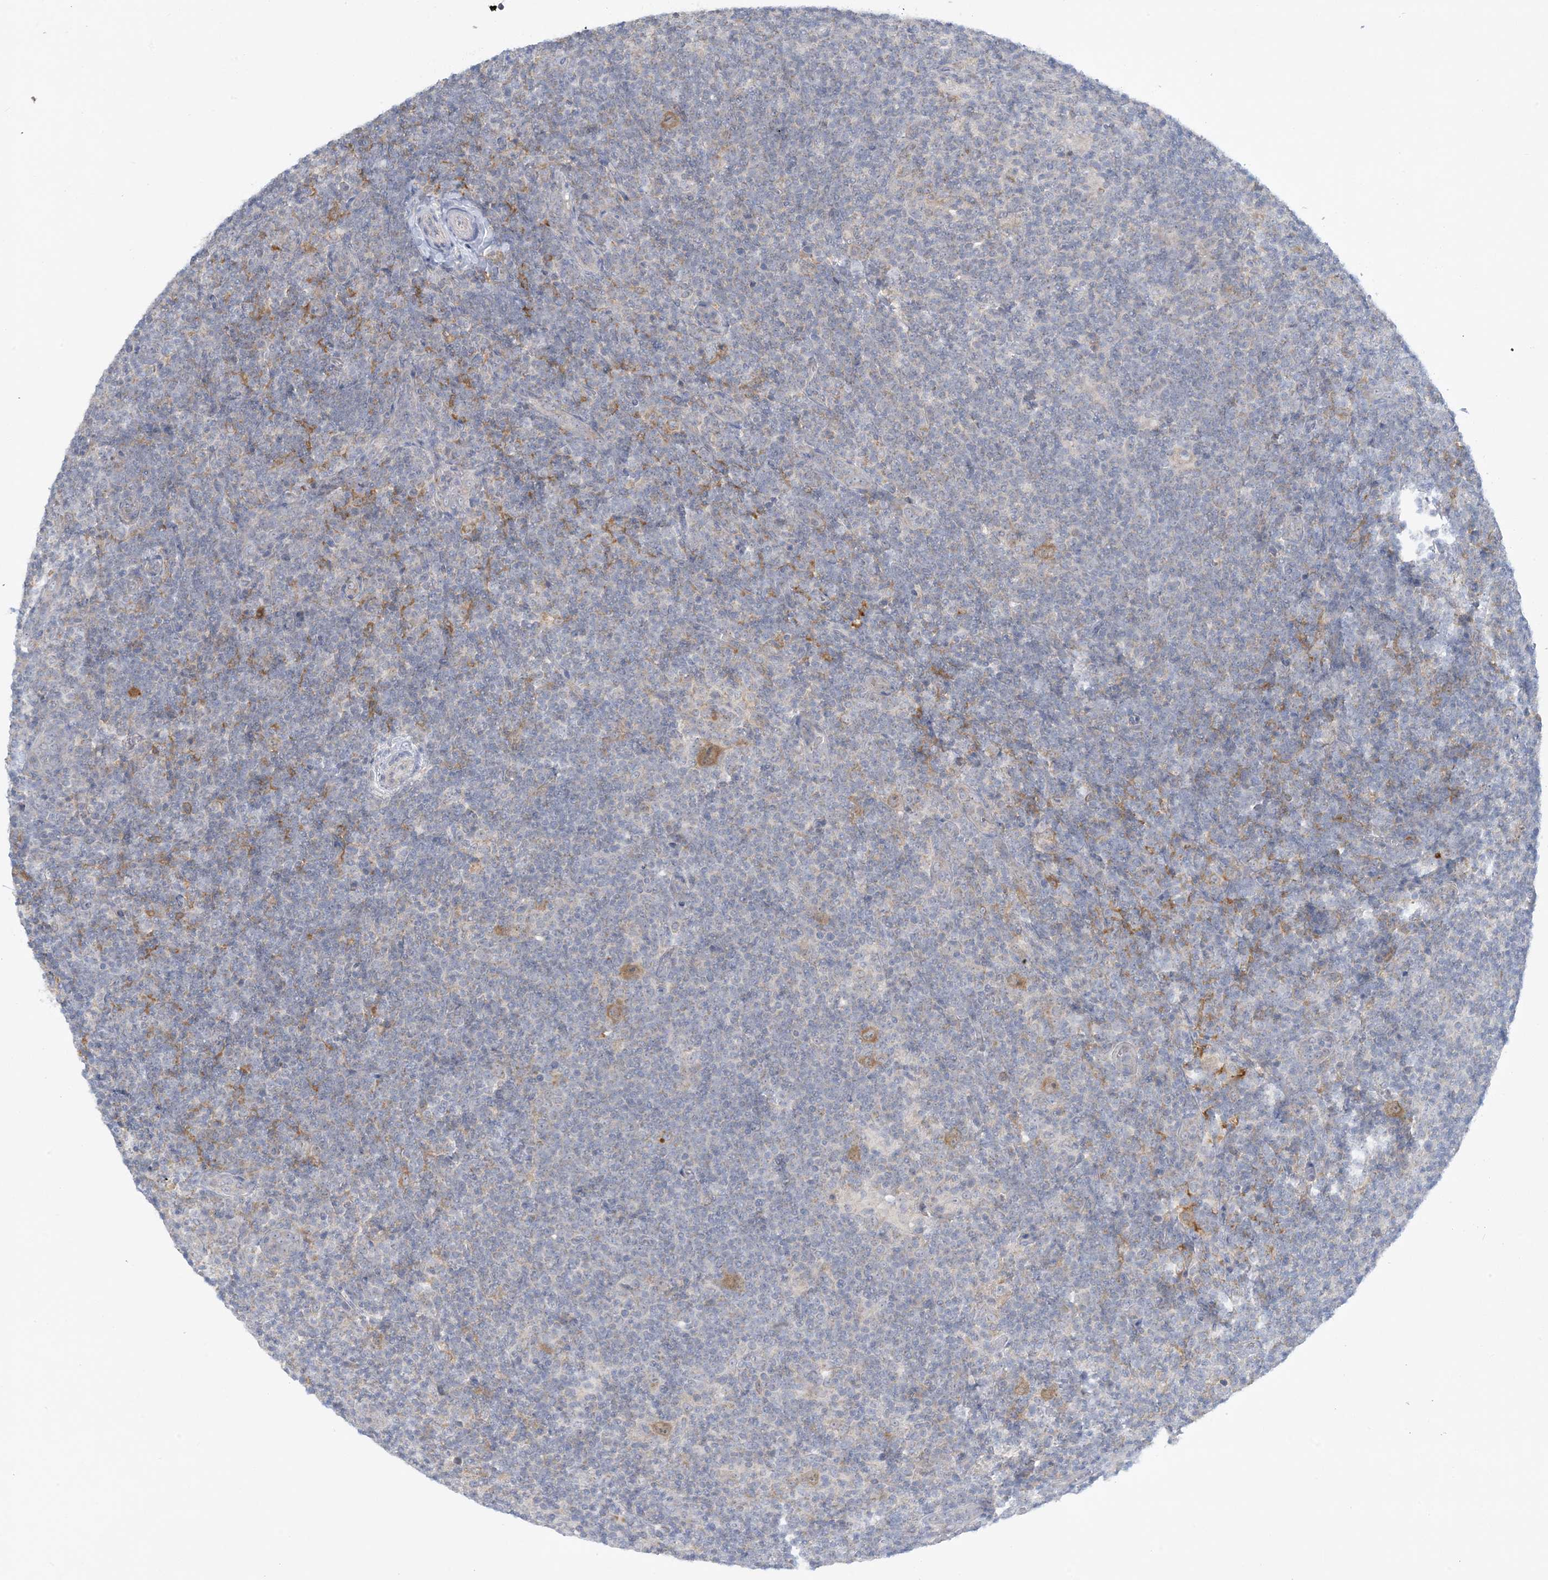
{"staining": {"intensity": "moderate", "quantity": ">75%", "location": "cytoplasmic/membranous"}, "tissue": "lymphoma", "cell_type": "Tumor cells", "image_type": "cancer", "snomed": [{"axis": "morphology", "description": "Hodgkin's disease, NOS"}, {"axis": "topography", "description": "Lymph node"}], "caption": "Lymphoma was stained to show a protein in brown. There is medium levels of moderate cytoplasmic/membranous expression in approximately >75% of tumor cells. (Brightfield microscopy of DAB IHC at high magnification).", "gene": "MRPS18A", "patient": {"sex": "female", "age": 57}}